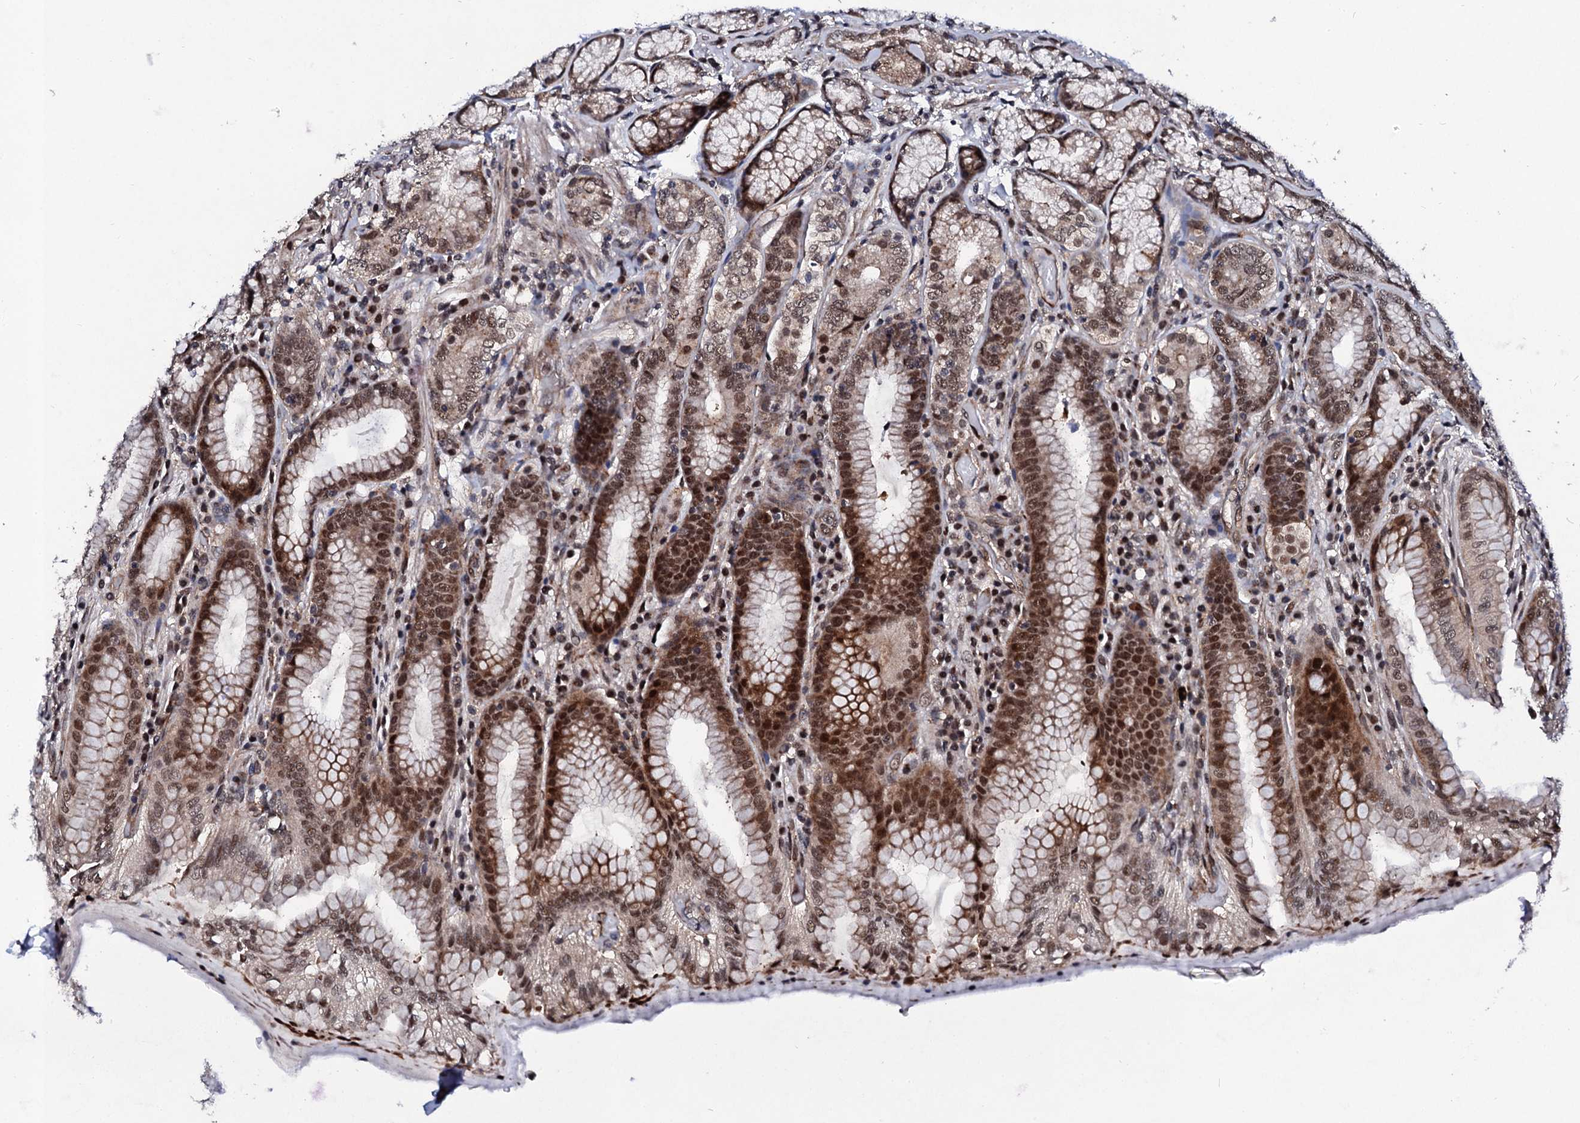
{"staining": {"intensity": "strong", "quantity": ">75%", "location": "nuclear"}, "tissue": "stomach", "cell_type": "Glandular cells", "image_type": "normal", "snomed": [{"axis": "morphology", "description": "Normal tissue, NOS"}, {"axis": "topography", "description": "Stomach, upper"}, {"axis": "topography", "description": "Stomach, lower"}], "caption": "High-power microscopy captured an immunohistochemistry (IHC) photomicrograph of normal stomach, revealing strong nuclear expression in approximately >75% of glandular cells. The staining was performed using DAB to visualize the protein expression in brown, while the nuclei were stained in blue with hematoxylin (Magnification: 20x).", "gene": "CSTF3", "patient": {"sex": "female", "age": 76}}